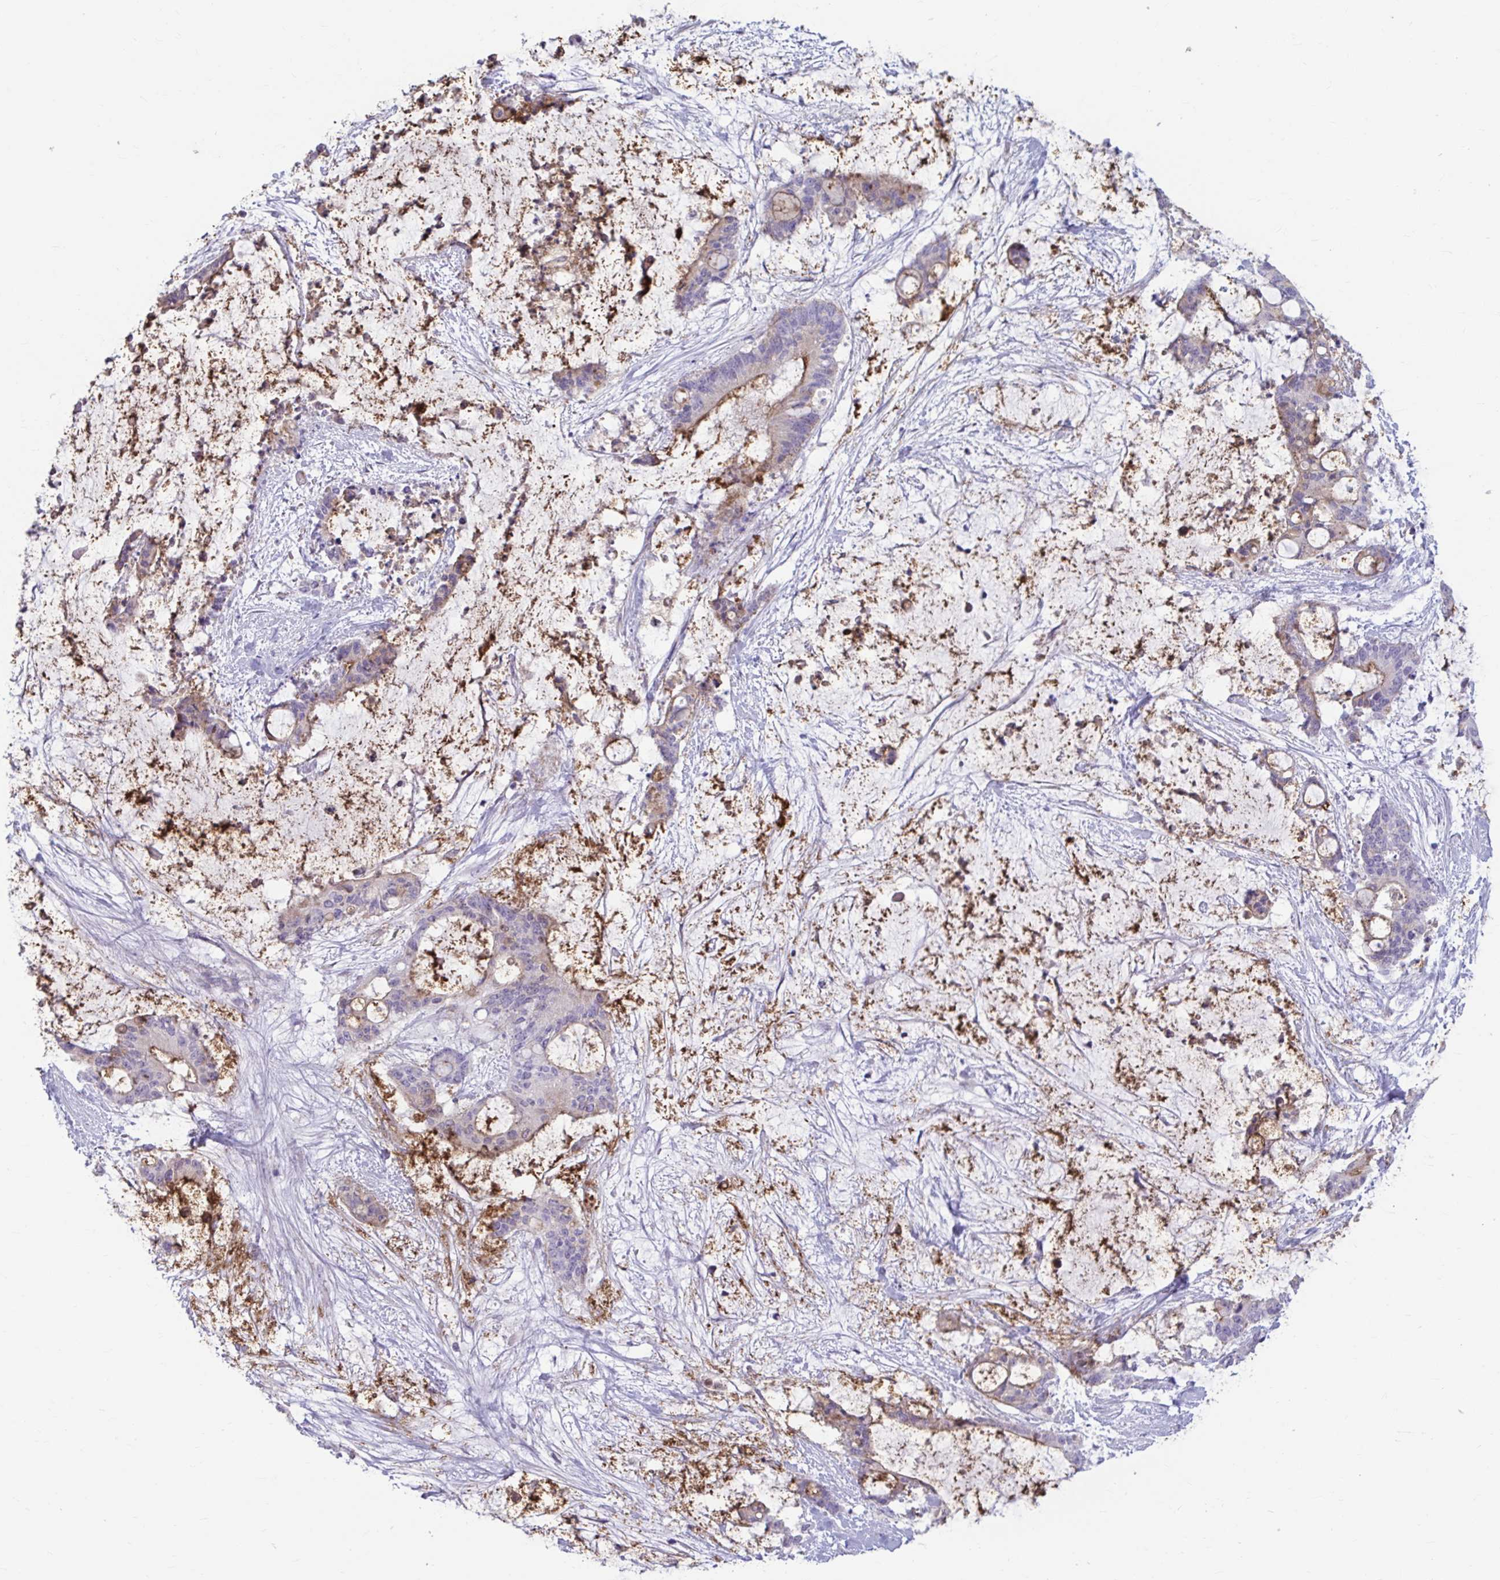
{"staining": {"intensity": "negative", "quantity": "none", "location": "none"}, "tissue": "liver cancer", "cell_type": "Tumor cells", "image_type": "cancer", "snomed": [{"axis": "morphology", "description": "Normal tissue, NOS"}, {"axis": "morphology", "description": "Cholangiocarcinoma"}, {"axis": "topography", "description": "Liver"}, {"axis": "topography", "description": "Peripheral nerve tissue"}], "caption": "A histopathology image of human cholangiocarcinoma (liver) is negative for staining in tumor cells. (Immunohistochemistry, brightfield microscopy, high magnification).", "gene": "MSMO1", "patient": {"sex": "female", "age": 73}}